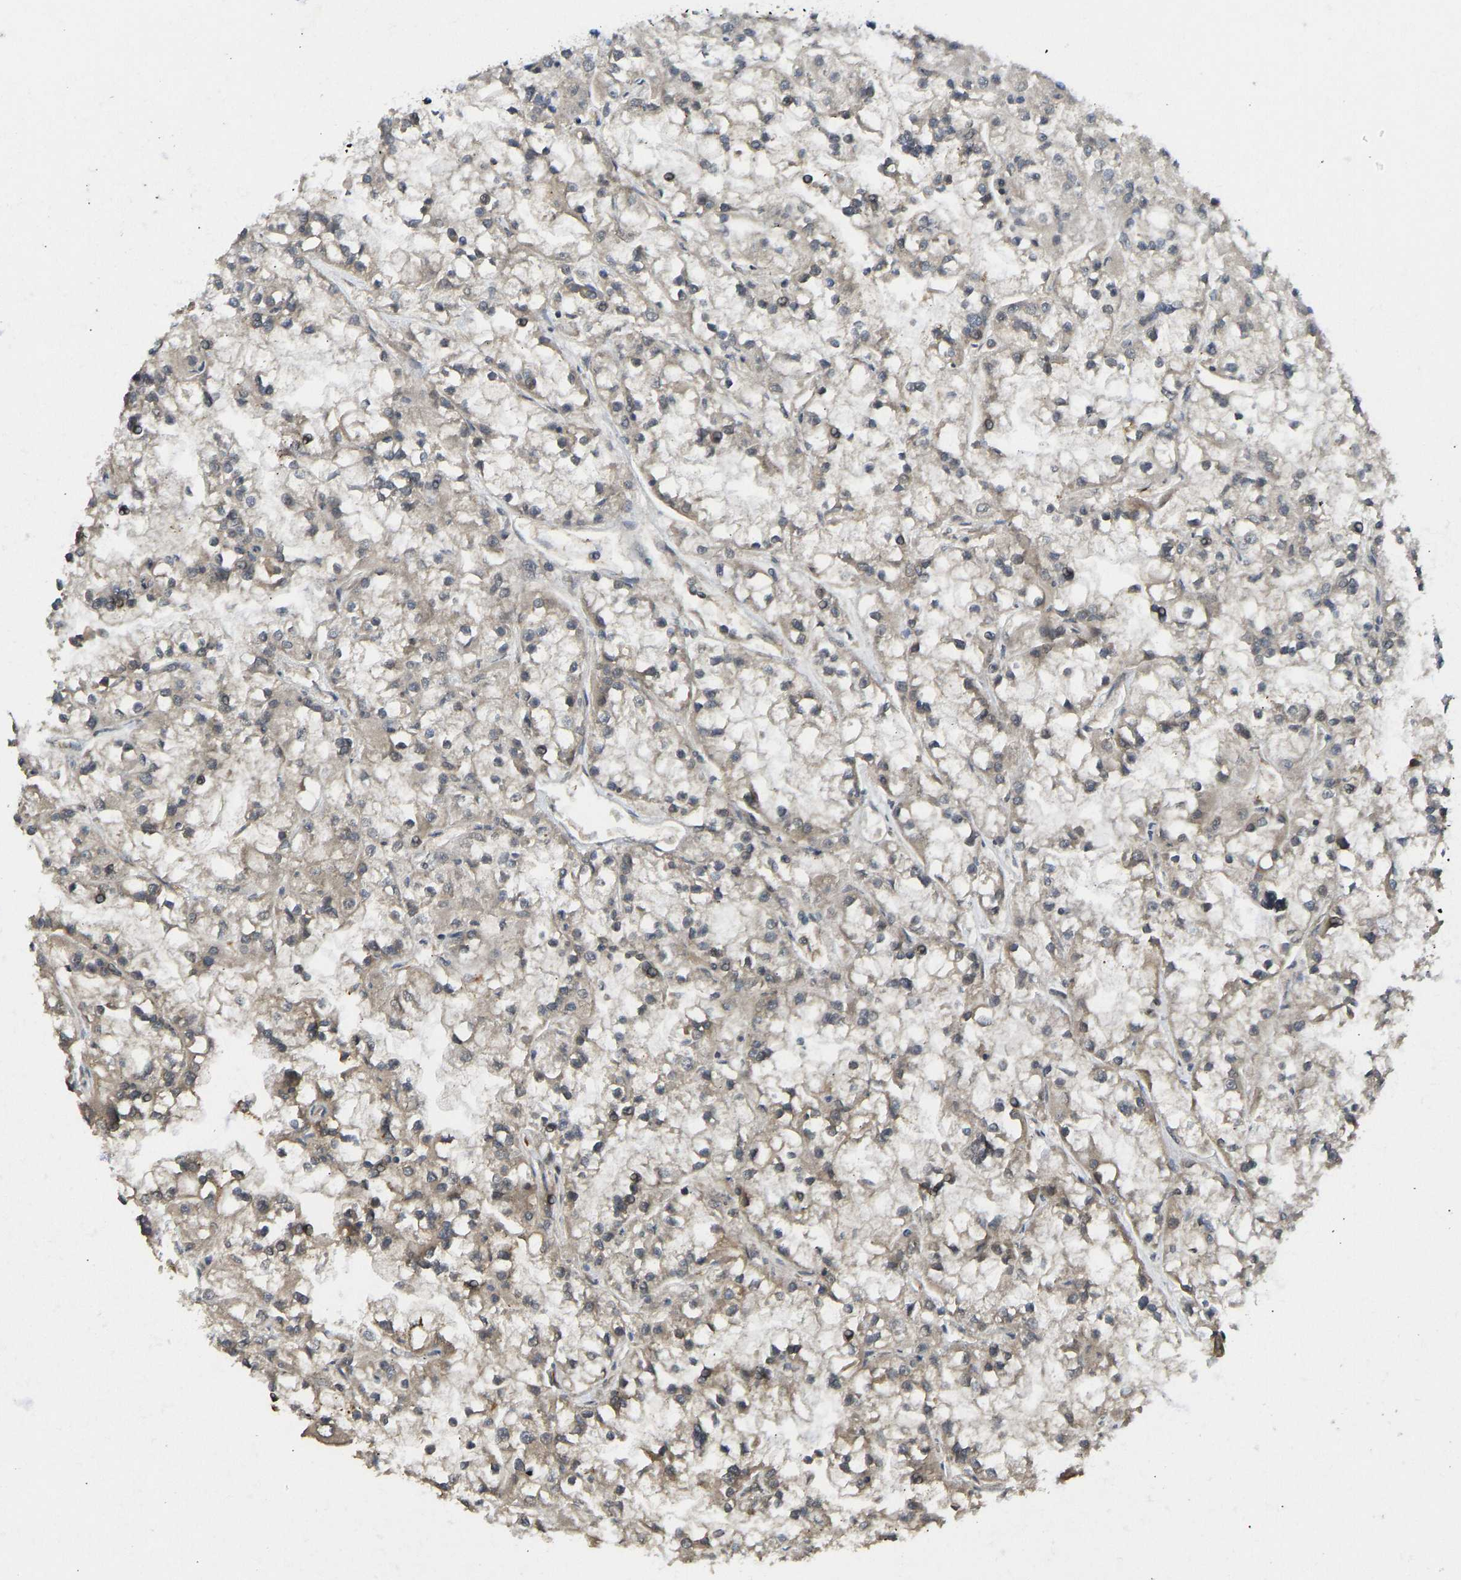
{"staining": {"intensity": "weak", "quantity": "25%-75%", "location": "cytoplasmic/membranous"}, "tissue": "renal cancer", "cell_type": "Tumor cells", "image_type": "cancer", "snomed": [{"axis": "morphology", "description": "Adenocarcinoma, NOS"}, {"axis": "topography", "description": "Kidney"}], "caption": "A brown stain highlights weak cytoplasmic/membranous positivity of a protein in adenocarcinoma (renal) tumor cells. The staining is performed using DAB brown chromogen to label protein expression. The nuclei are counter-stained blue using hematoxylin.", "gene": "NDRG3", "patient": {"sex": "female", "age": 52}}